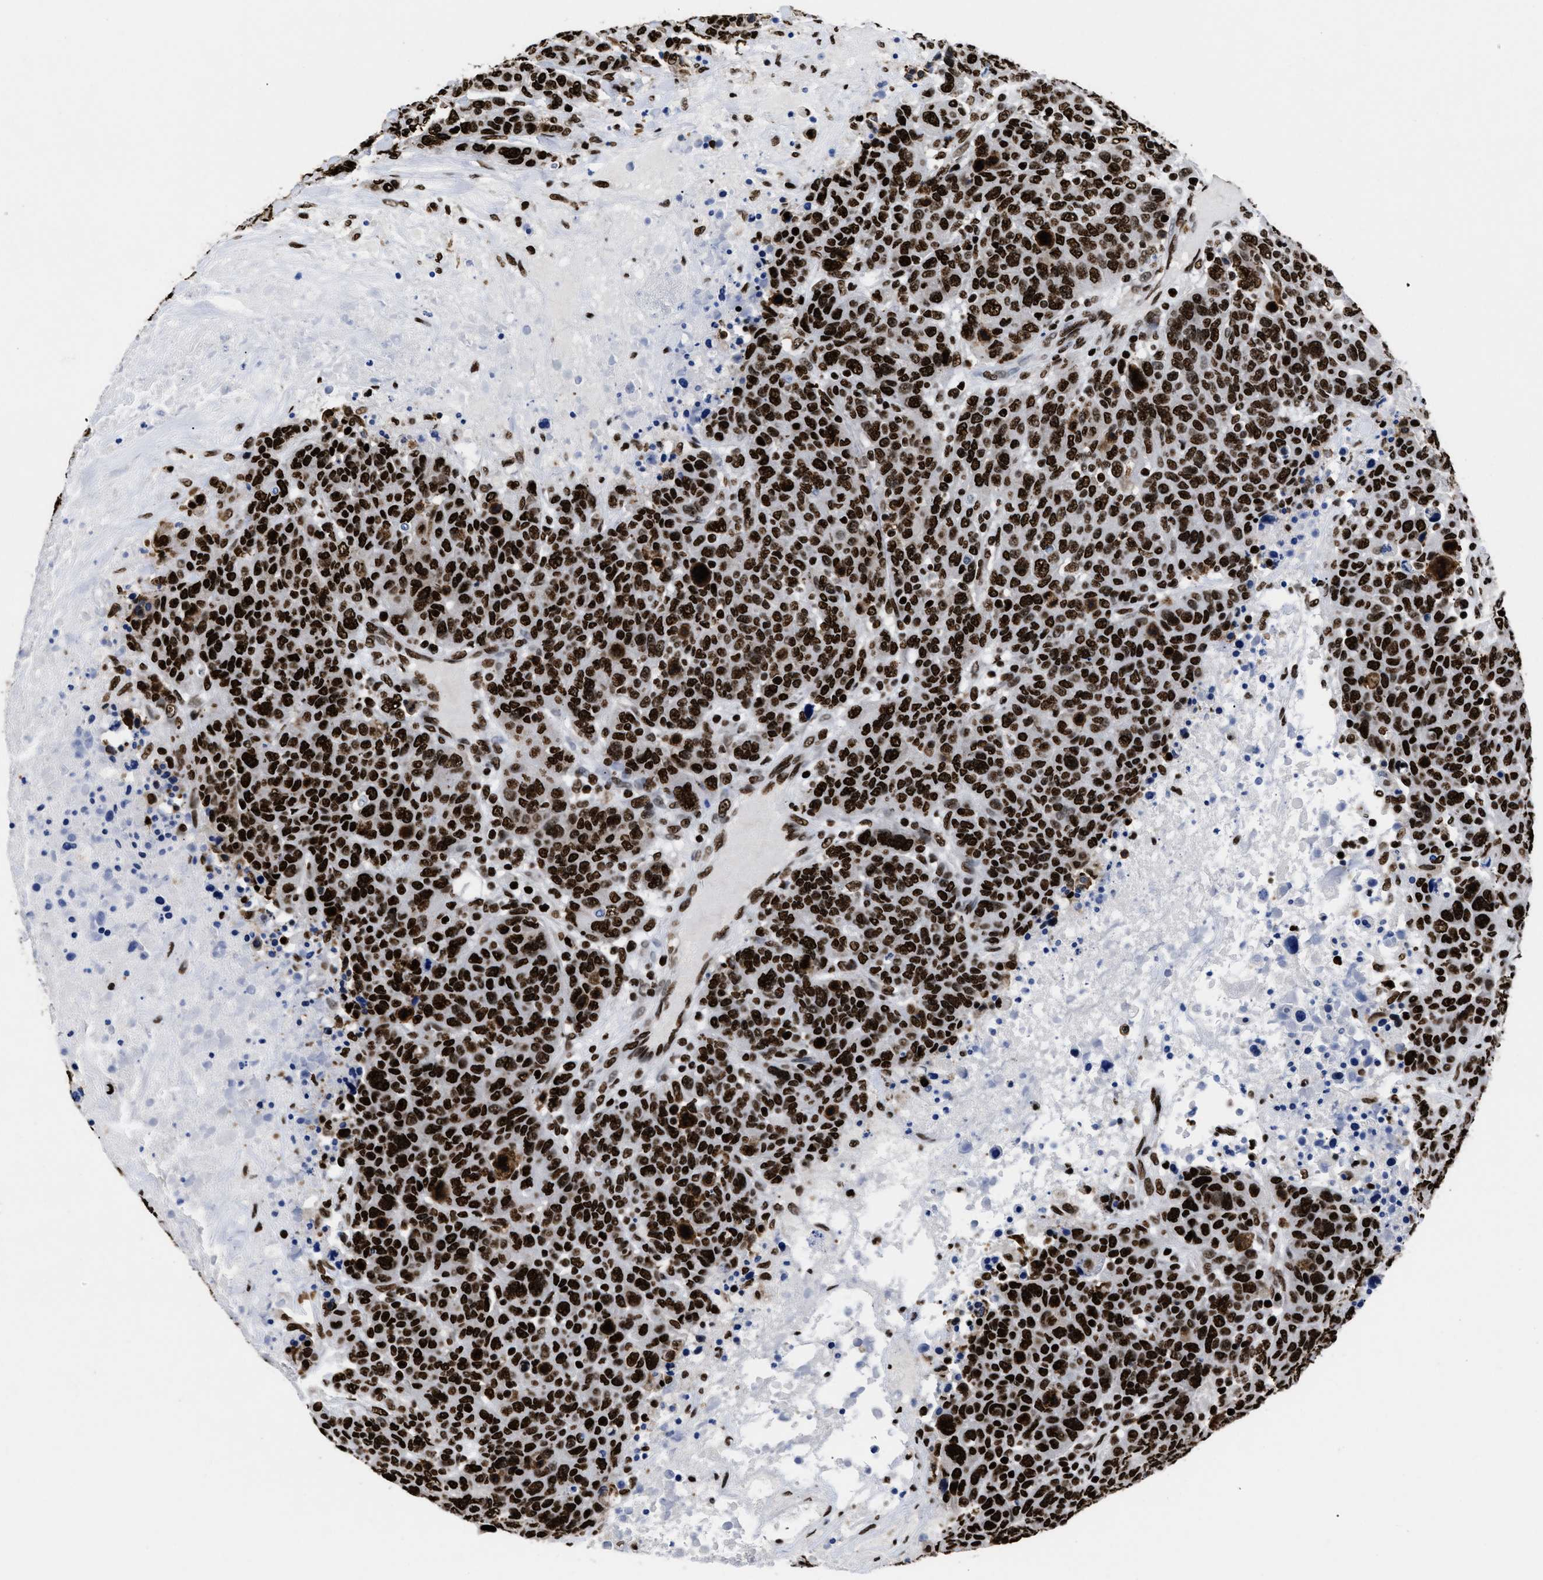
{"staining": {"intensity": "strong", "quantity": ">75%", "location": "nuclear"}, "tissue": "breast cancer", "cell_type": "Tumor cells", "image_type": "cancer", "snomed": [{"axis": "morphology", "description": "Duct carcinoma"}, {"axis": "topography", "description": "Breast"}], "caption": "Breast infiltrating ductal carcinoma stained with a protein marker exhibits strong staining in tumor cells.", "gene": "CALHM3", "patient": {"sex": "female", "age": 37}}